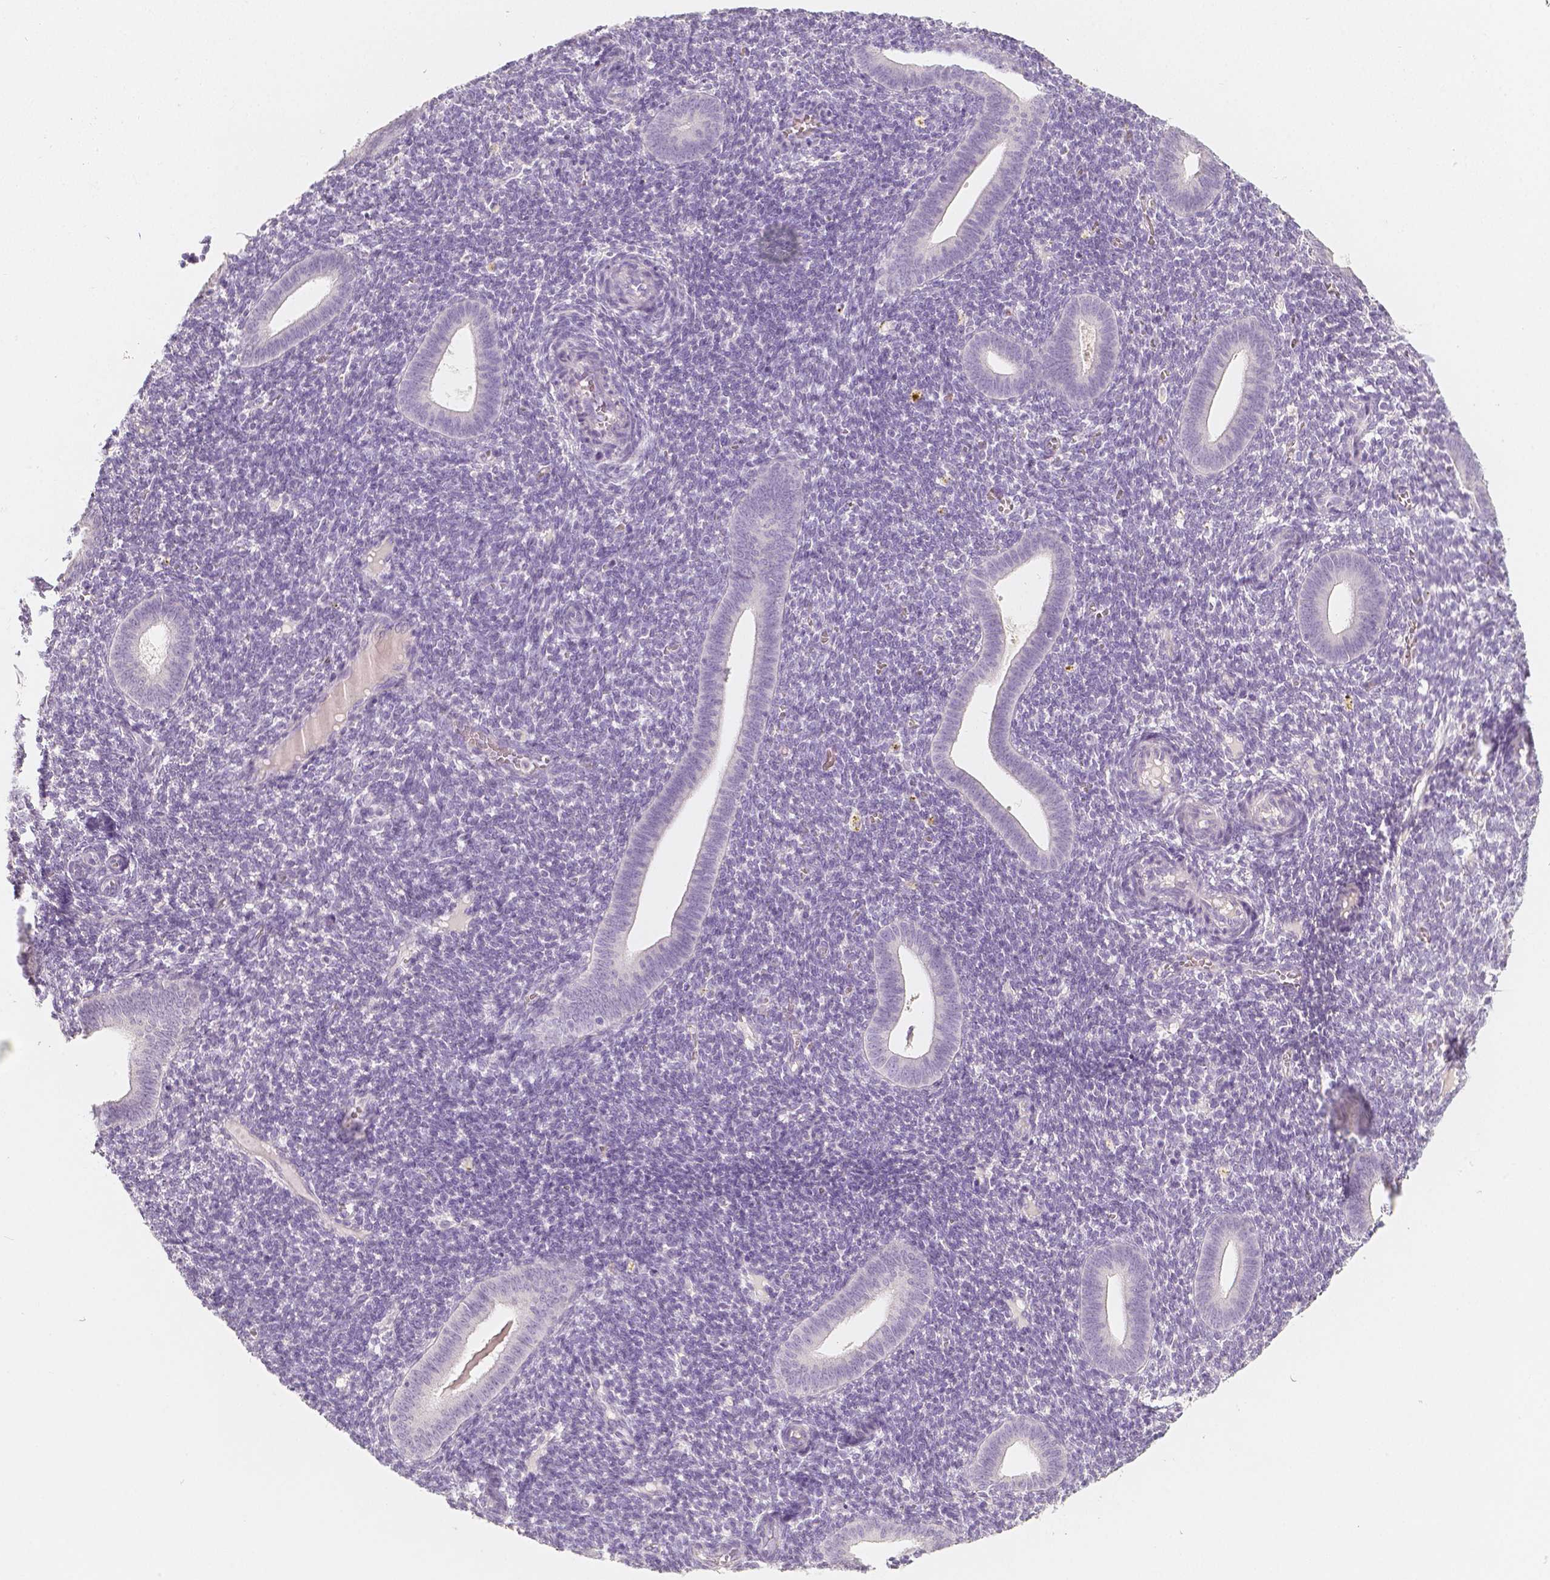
{"staining": {"intensity": "negative", "quantity": "none", "location": "none"}, "tissue": "endometrium", "cell_type": "Cells in endometrial stroma", "image_type": "normal", "snomed": [{"axis": "morphology", "description": "Normal tissue, NOS"}, {"axis": "topography", "description": "Endometrium"}], "caption": "Cells in endometrial stroma are negative for brown protein staining in benign endometrium. (DAB IHC visualized using brightfield microscopy, high magnification).", "gene": "NECAB2", "patient": {"sex": "female", "age": 25}}